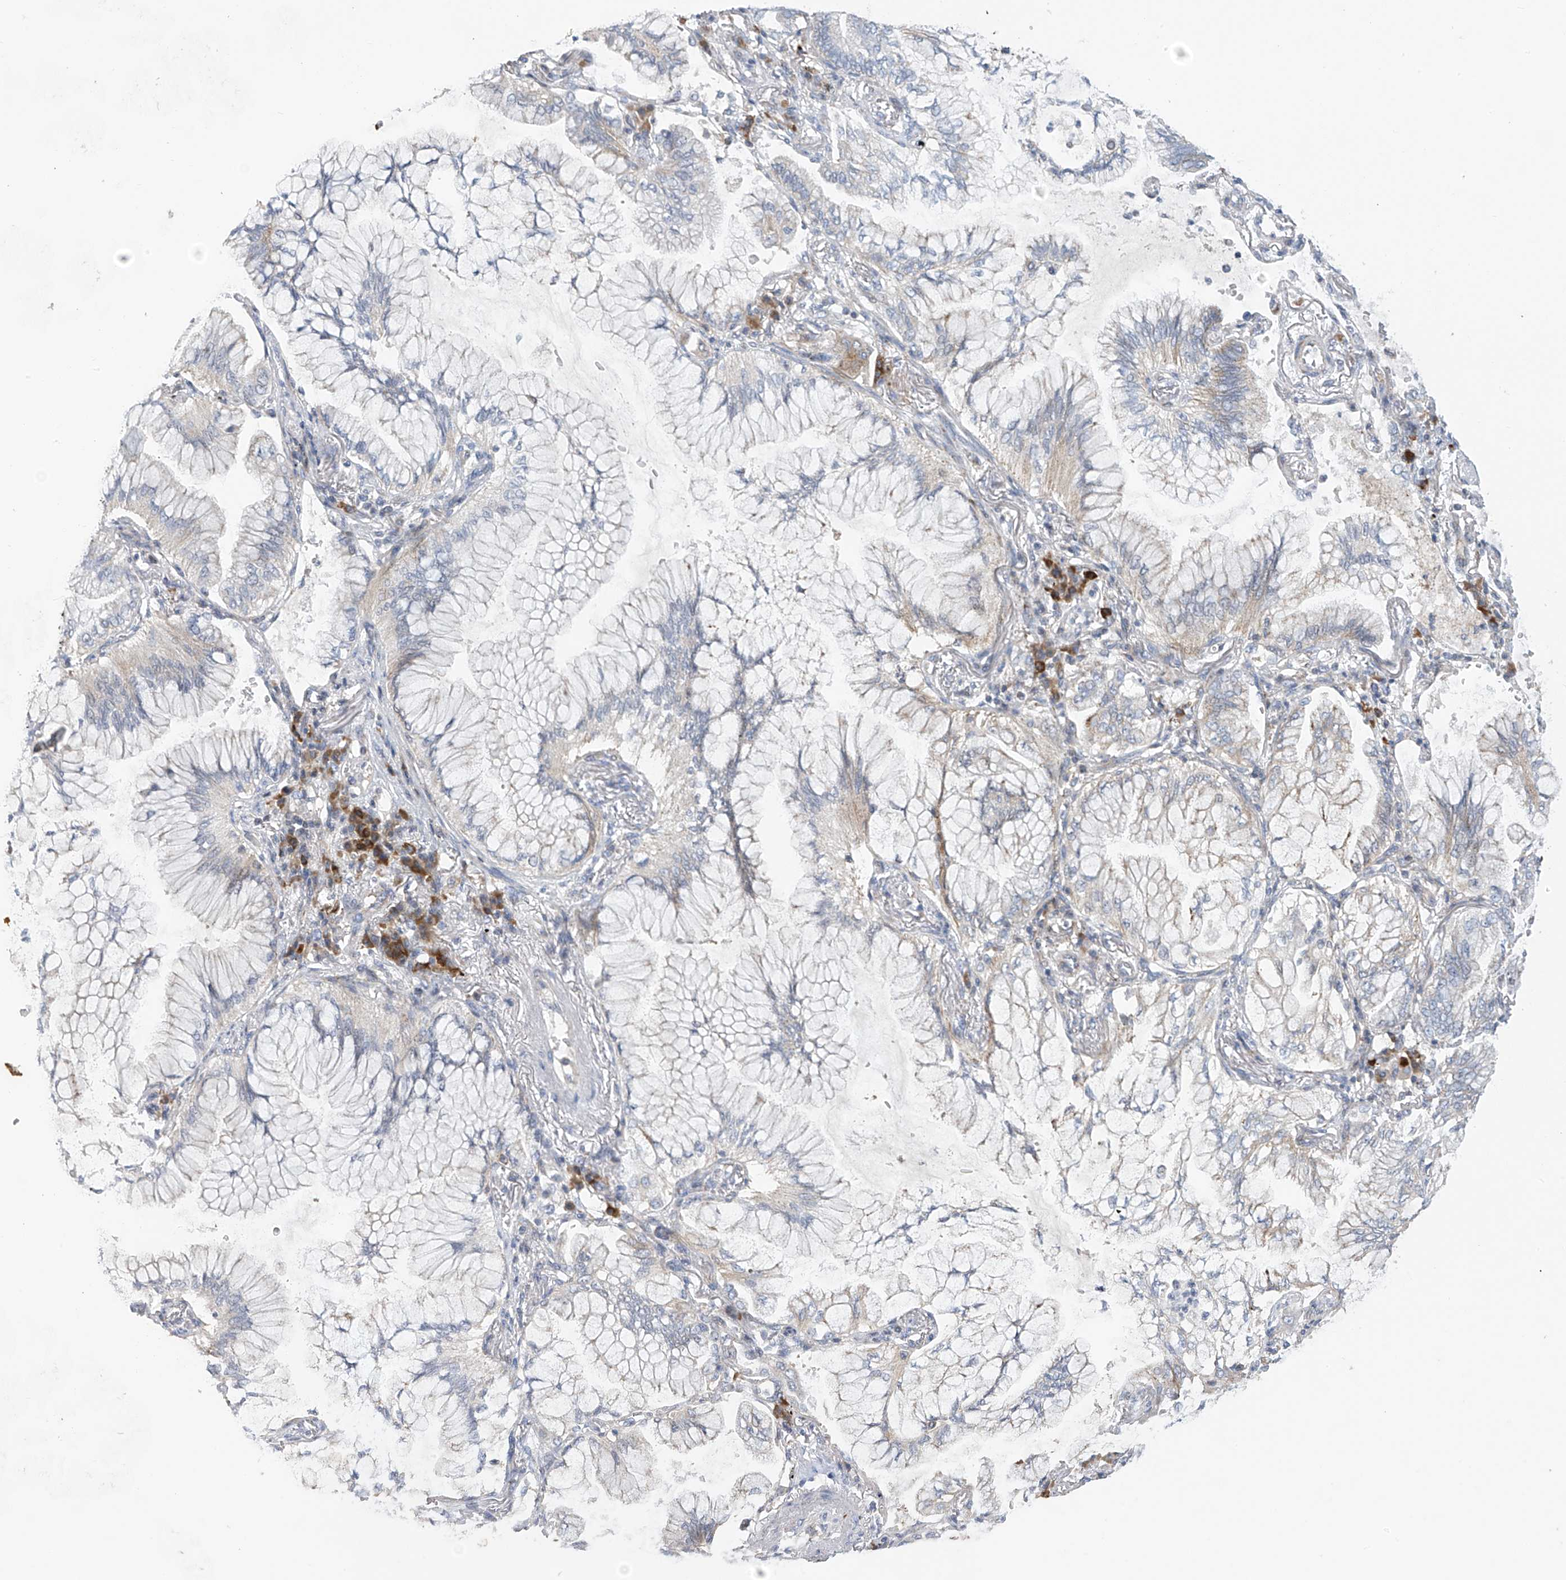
{"staining": {"intensity": "negative", "quantity": "none", "location": "none"}, "tissue": "lung cancer", "cell_type": "Tumor cells", "image_type": "cancer", "snomed": [{"axis": "morphology", "description": "Adenocarcinoma, NOS"}, {"axis": "topography", "description": "Lung"}], "caption": "Histopathology image shows no significant protein expression in tumor cells of lung adenocarcinoma.", "gene": "SLCO4A1", "patient": {"sex": "female", "age": 70}}